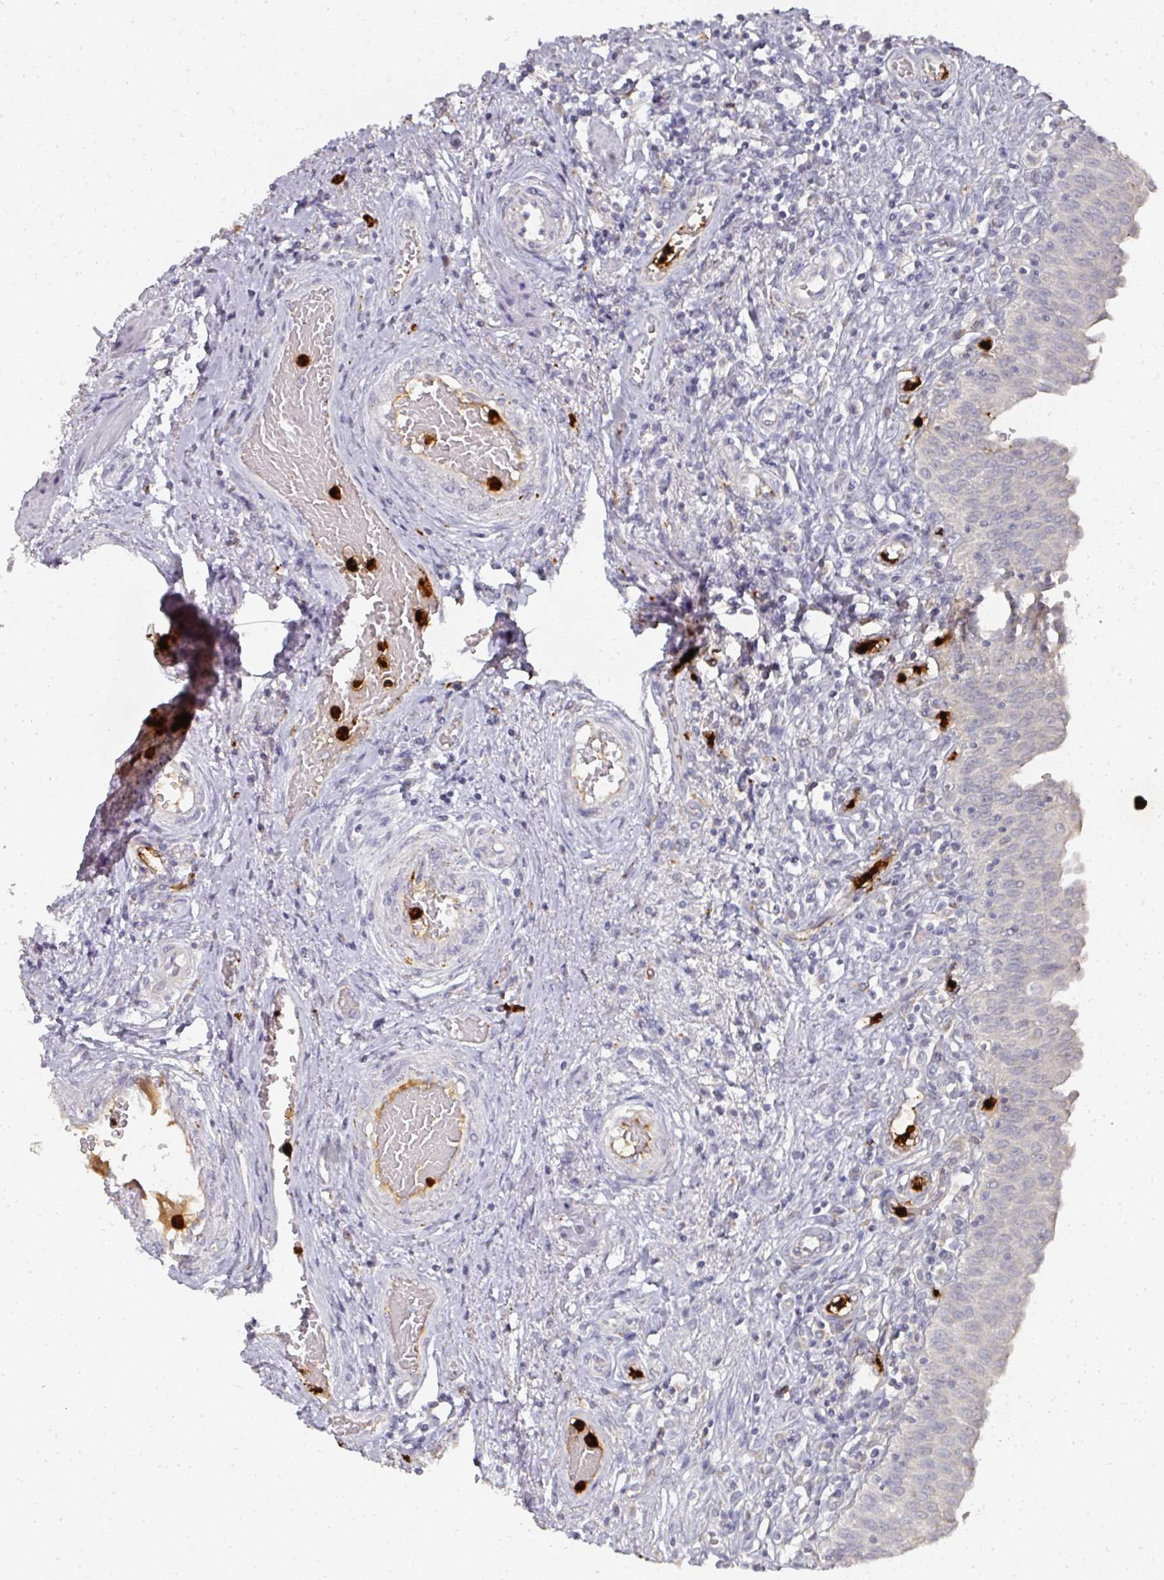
{"staining": {"intensity": "negative", "quantity": "none", "location": "none"}, "tissue": "urinary bladder", "cell_type": "Urothelial cells", "image_type": "normal", "snomed": [{"axis": "morphology", "description": "Normal tissue, NOS"}, {"axis": "topography", "description": "Urinary bladder"}], "caption": "The histopathology image demonstrates no significant expression in urothelial cells of urinary bladder. The staining is performed using DAB brown chromogen with nuclei counter-stained in using hematoxylin.", "gene": "CAMP", "patient": {"sex": "male", "age": 71}}